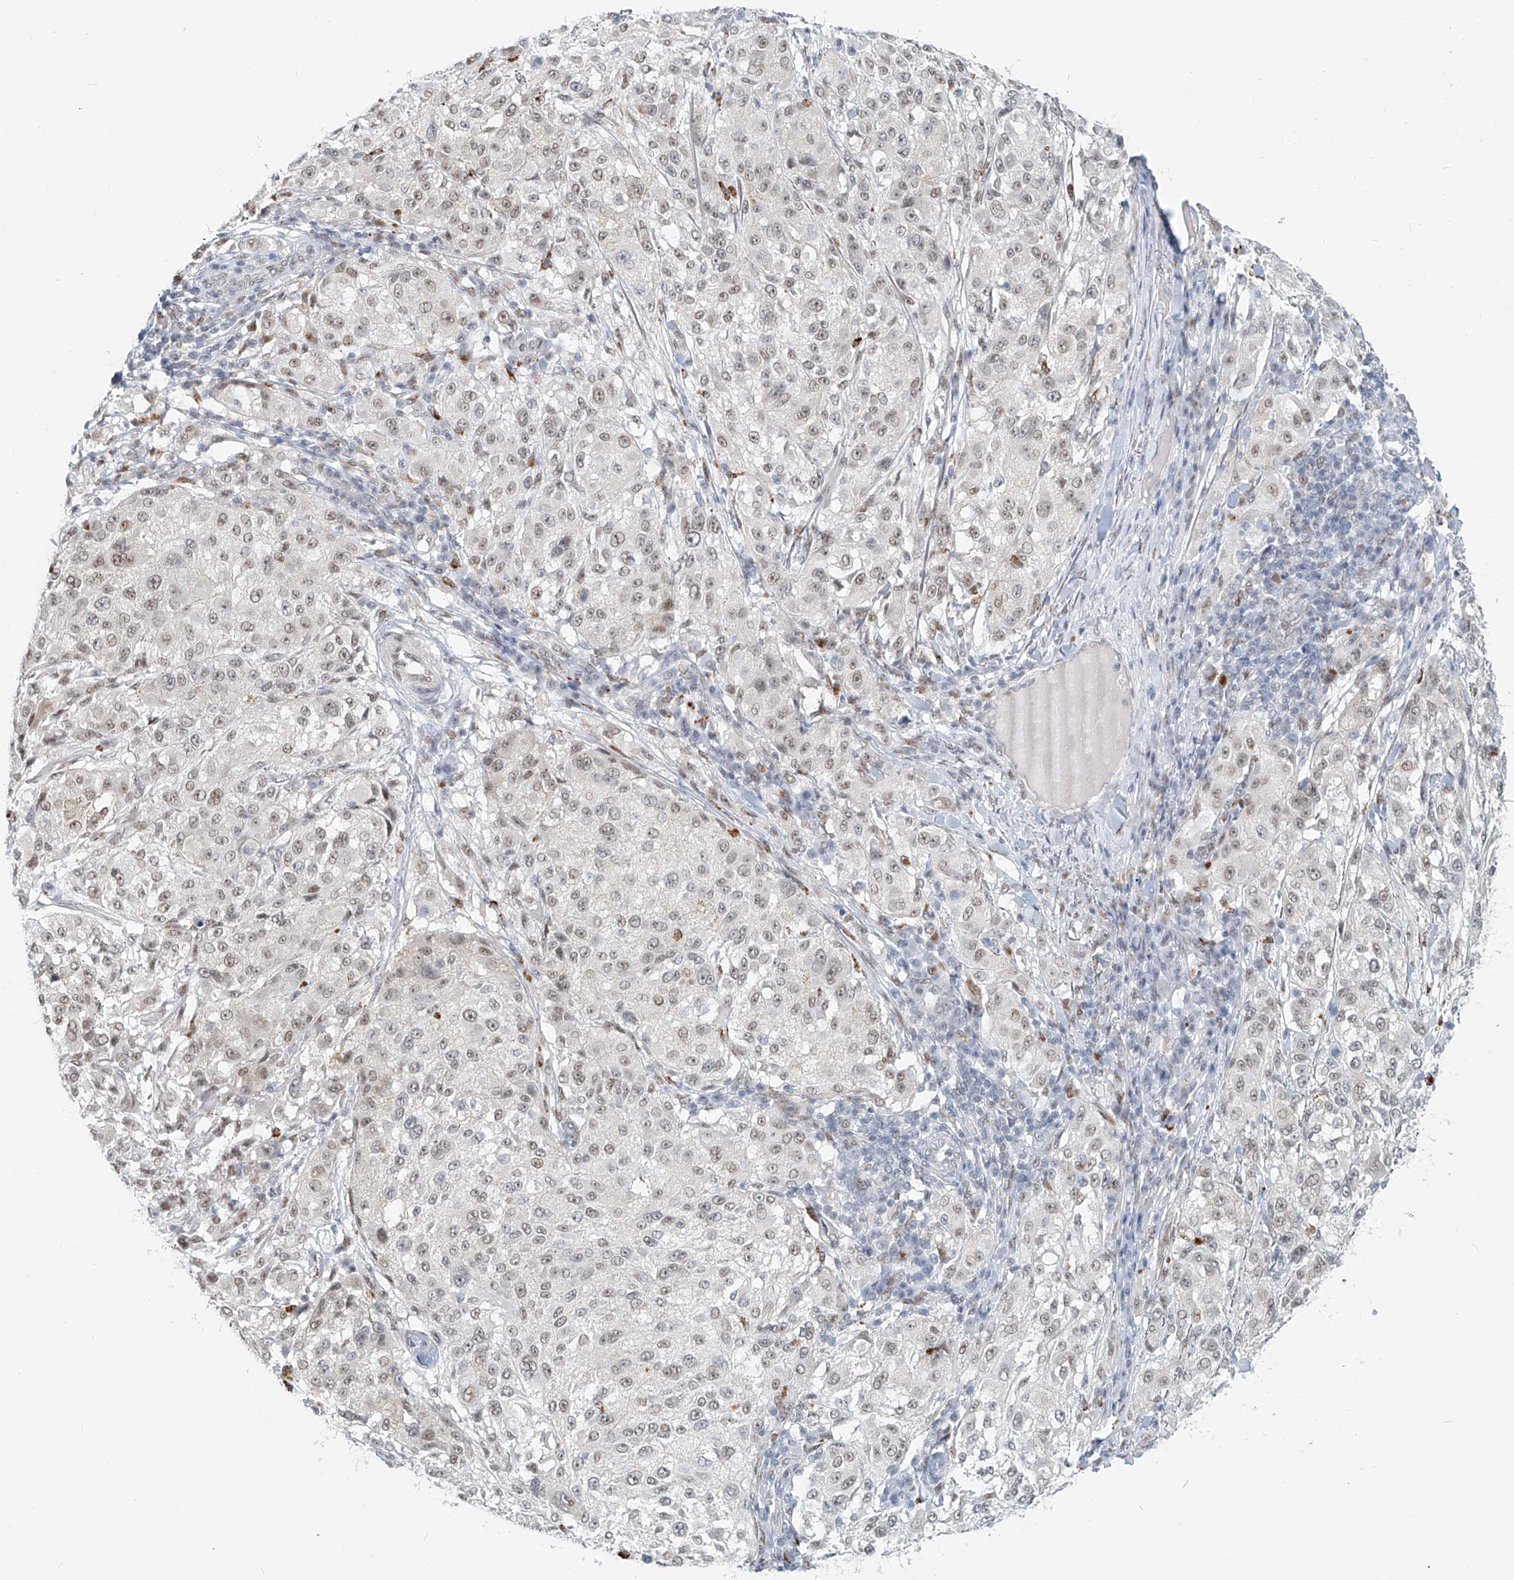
{"staining": {"intensity": "weak", "quantity": "25%-75%", "location": "nuclear"}, "tissue": "melanoma", "cell_type": "Tumor cells", "image_type": "cancer", "snomed": [{"axis": "morphology", "description": "Necrosis, NOS"}, {"axis": "morphology", "description": "Malignant melanoma, NOS"}, {"axis": "topography", "description": "Skin"}], "caption": "Melanoma tissue exhibits weak nuclear staining in approximately 25%-75% of tumor cells The staining is performed using DAB (3,3'-diaminobenzidine) brown chromogen to label protein expression. The nuclei are counter-stained blue using hematoxylin.", "gene": "SASH1", "patient": {"sex": "female", "age": 87}}